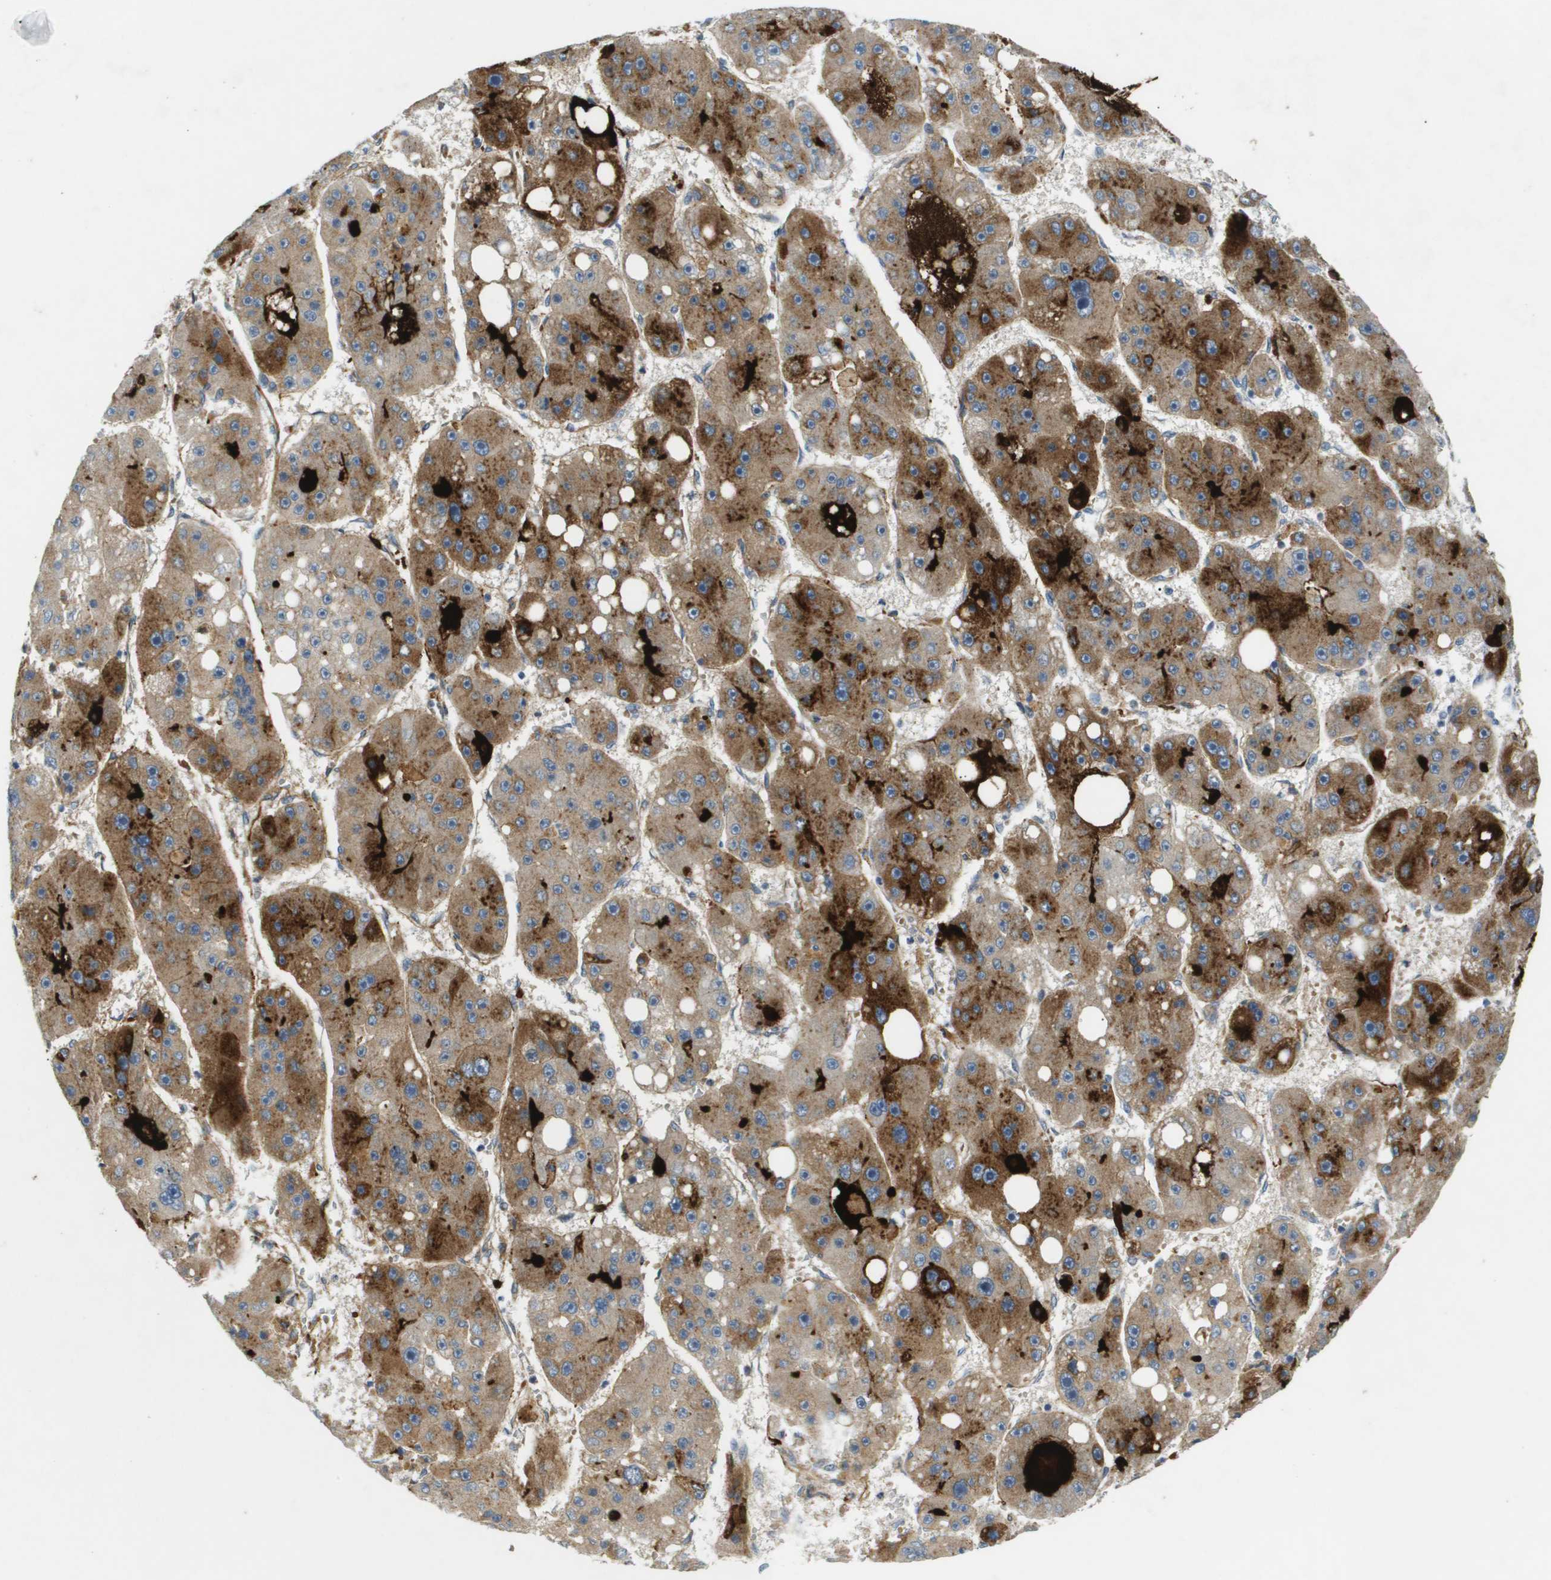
{"staining": {"intensity": "moderate", "quantity": ">75%", "location": "cytoplasmic/membranous"}, "tissue": "liver cancer", "cell_type": "Tumor cells", "image_type": "cancer", "snomed": [{"axis": "morphology", "description": "Carcinoma, Hepatocellular, NOS"}, {"axis": "topography", "description": "Liver"}], "caption": "The photomicrograph reveals staining of liver cancer (hepatocellular carcinoma), revealing moderate cytoplasmic/membranous protein expression (brown color) within tumor cells.", "gene": "VTN", "patient": {"sex": "female", "age": 61}}